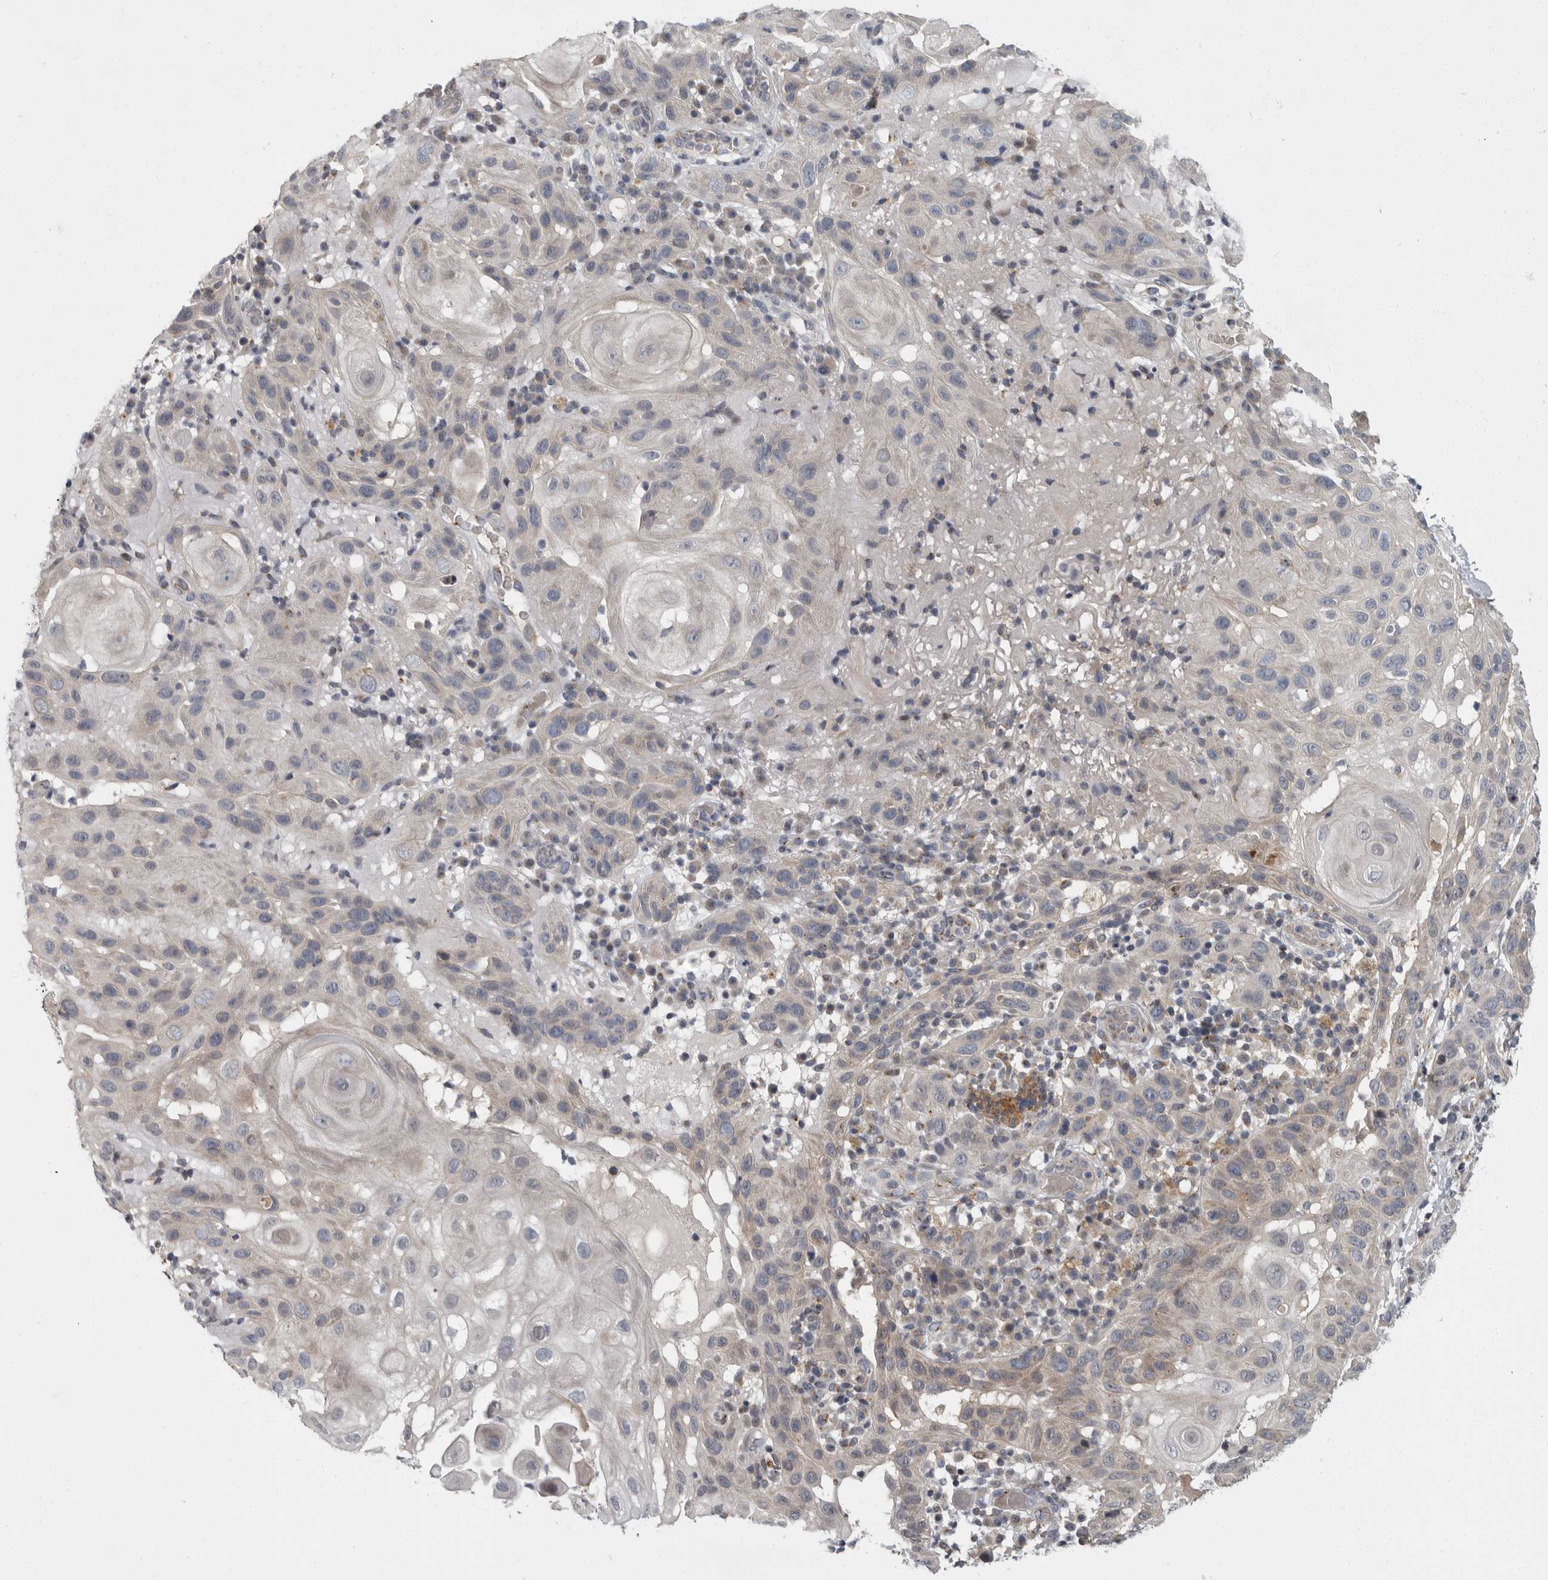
{"staining": {"intensity": "weak", "quantity": "<25%", "location": "cytoplasmic/membranous"}, "tissue": "skin cancer", "cell_type": "Tumor cells", "image_type": "cancer", "snomed": [{"axis": "morphology", "description": "Normal tissue, NOS"}, {"axis": "morphology", "description": "Squamous cell carcinoma, NOS"}, {"axis": "topography", "description": "Skin"}], "caption": "An IHC photomicrograph of skin squamous cell carcinoma is shown. There is no staining in tumor cells of skin squamous cell carcinoma. The staining was performed using DAB to visualize the protein expression in brown, while the nuclei were stained in blue with hematoxylin (Magnification: 20x).", "gene": "PDE7A", "patient": {"sex": "female", "age": 96}}